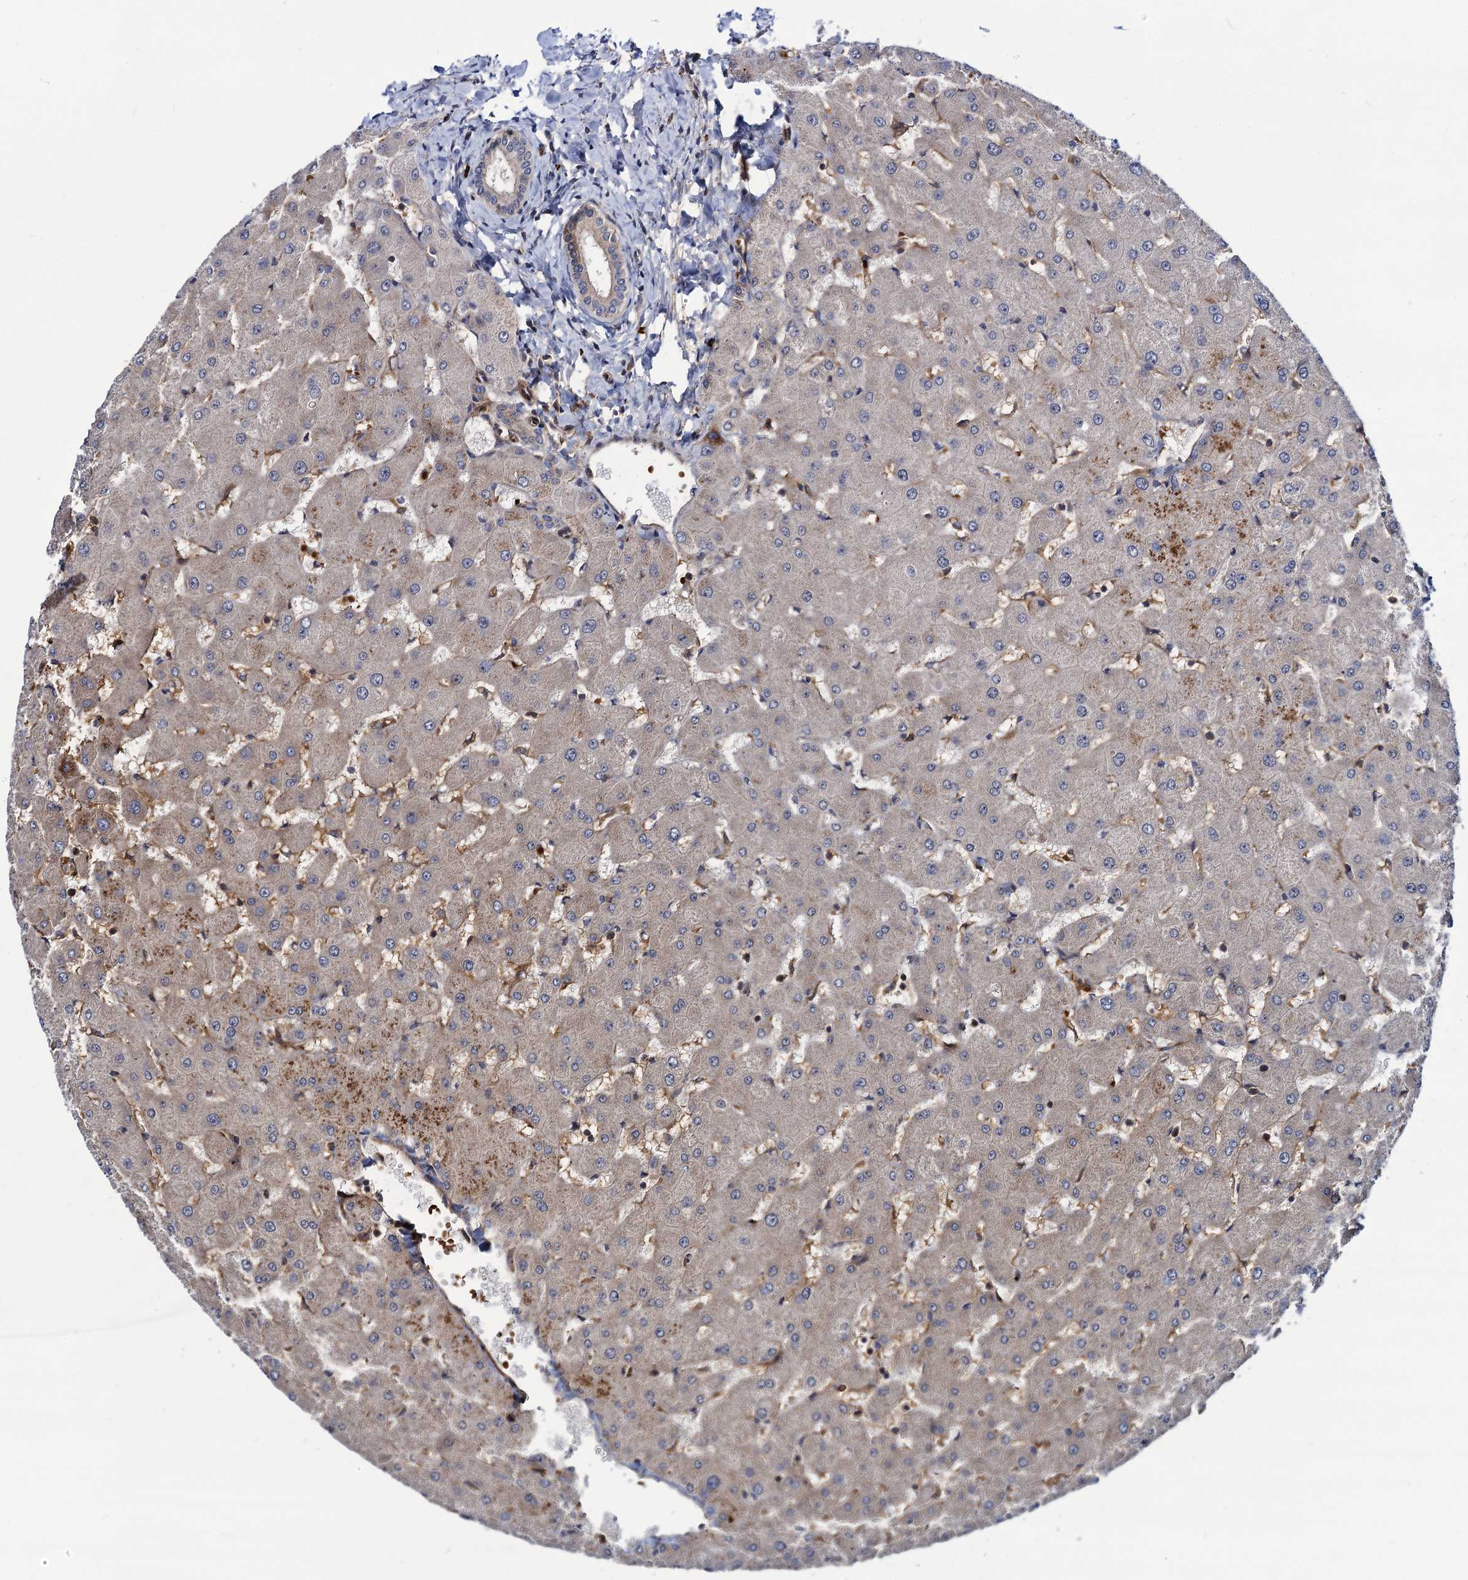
{"staining": {"intensity": "negative", "quantity": "none", "location": "none"}, "tissue": "liver", "cell_type": "Cholangiocytes", "image_type": "normal", "snomed": [{"axis": "morphology", "description": "Normal tissue, NOS"}, {"axis": "topography", "description": "Liver"}], "caption": "Immunohistochemistry (IHC) image of unremarkable human liver stained for a protein (brown), which reveals no expression in cholangiocytes. (Brightfield microscopy of DAB (3,3'-diaminobenzidine) immunohistochemistry (IHC) at high magnification).", "gene": "KXD1", "patient": {"sex": "female", "age": 63}}